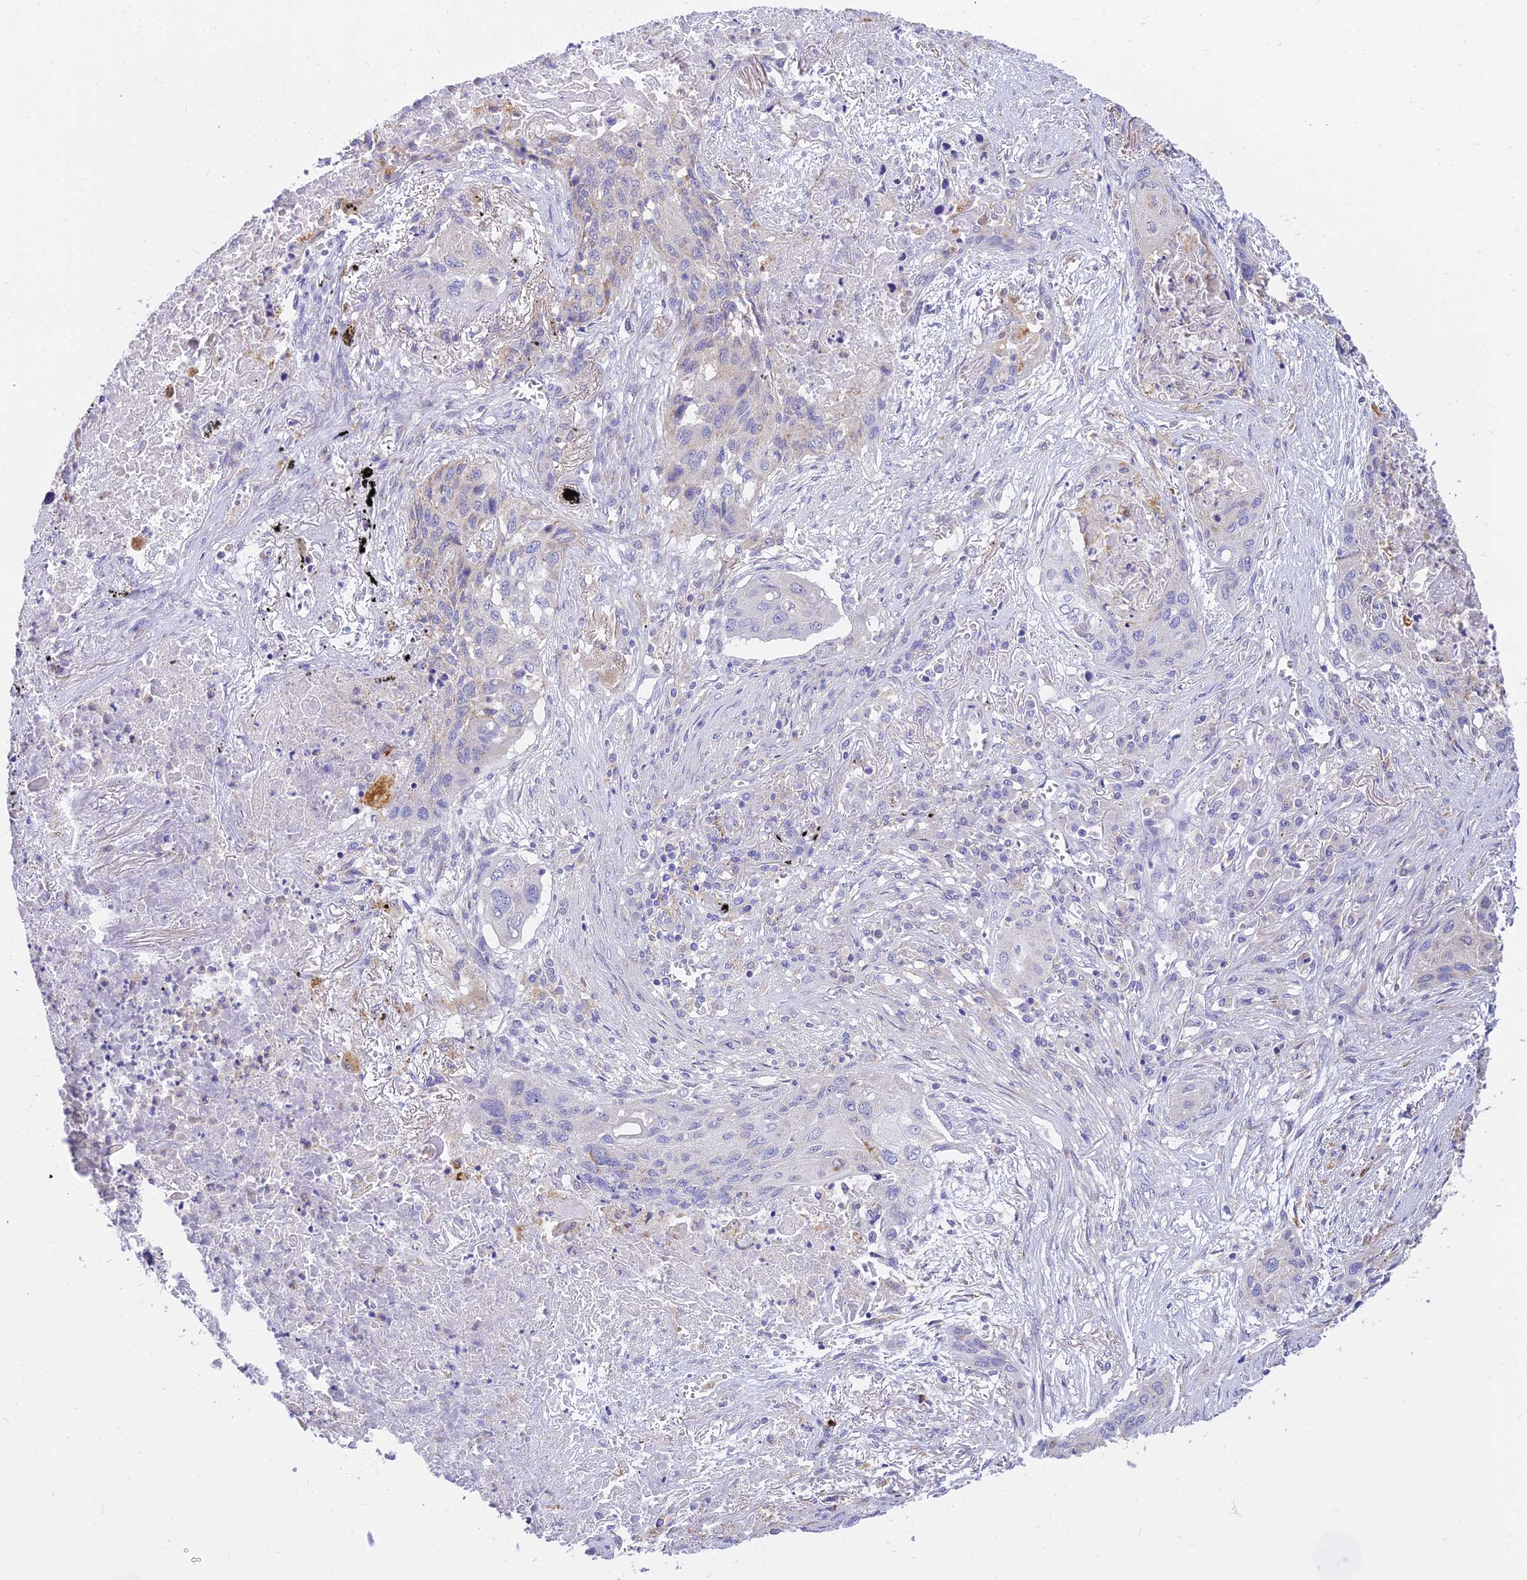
{"staining": {"intensity": "negative", "quantity": "none", "location": "none"}, "tissue": "lung cancer", "cell_type": "Tumor cells", "image_type": "cancer", "snomed": [{"axis": "morphology", "description": "Squamous cell carcinoma, NOS"}, {"axis": "topography", "description": "Lung"}], "caption": "Histopathology image shows no protein staining in tumor cells of lung cancer tissue. (DAB (3,3'-diaminobenzidine) immunohistochemistry (IHC) visualized using brightfield microscopy, high magnification).", "gene": "ARL8B", "patient": {"sex": "female", "age": 63}}